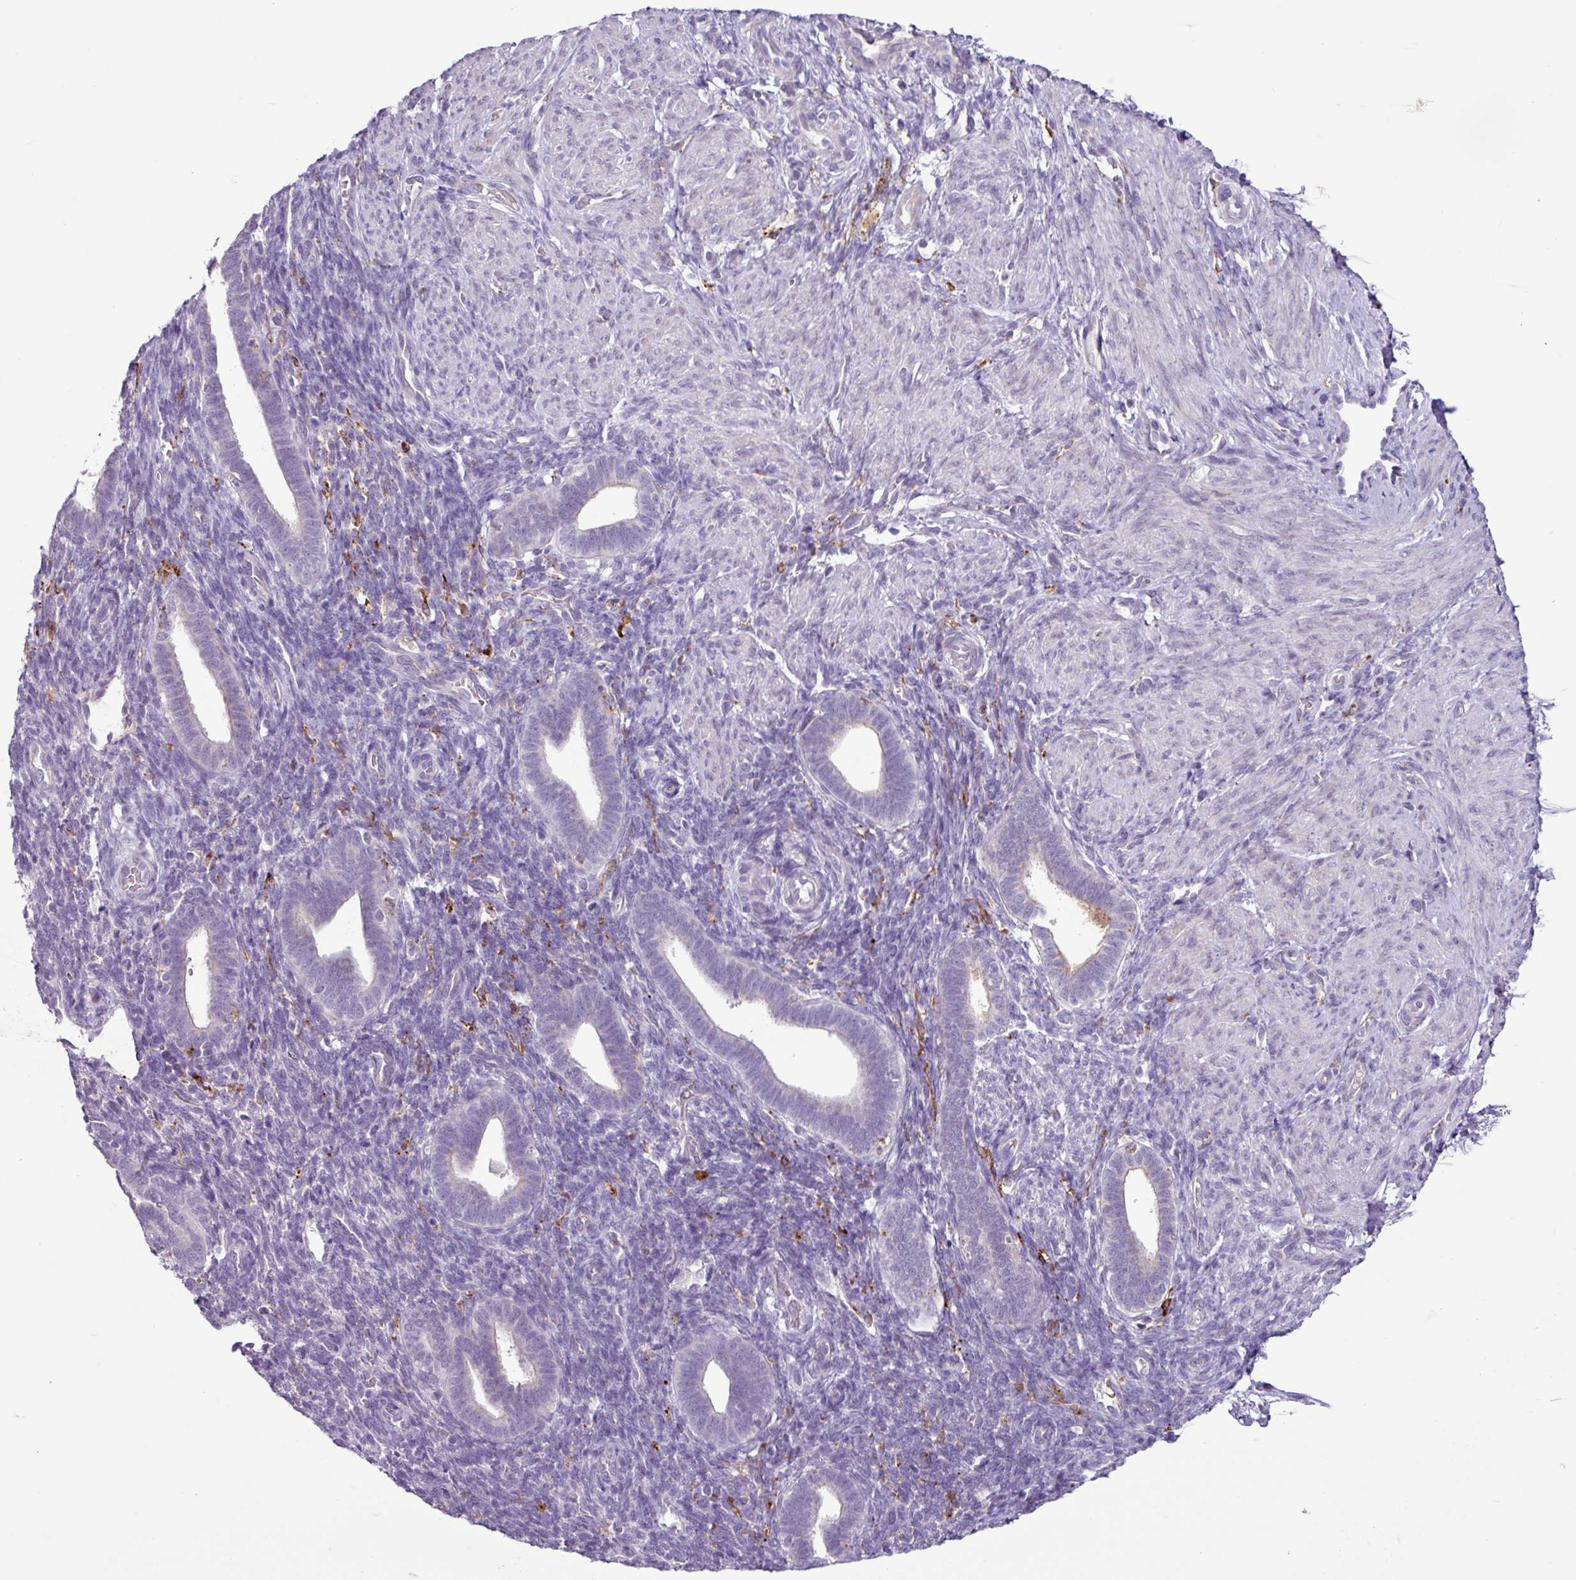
{"staining": {"intensity": "negative", "quantity": "none", "location": "none"}, "tissue": "endometrium", "cell_type": "Cells in endometrial stroma", "image_type": "normal", "snomed": [{"axis": "morphology", "description": "Normal tissue, NOS"}, {"axis": "topography", "description": "Endometrium"}], "caption": "DAB immunohistochemical staining of unremarkable endometrium exhibits no significant positivity in cells in endometrial stroma.", "gene": "C9orf24", "patient": {"sex": "female", "age": 34}}